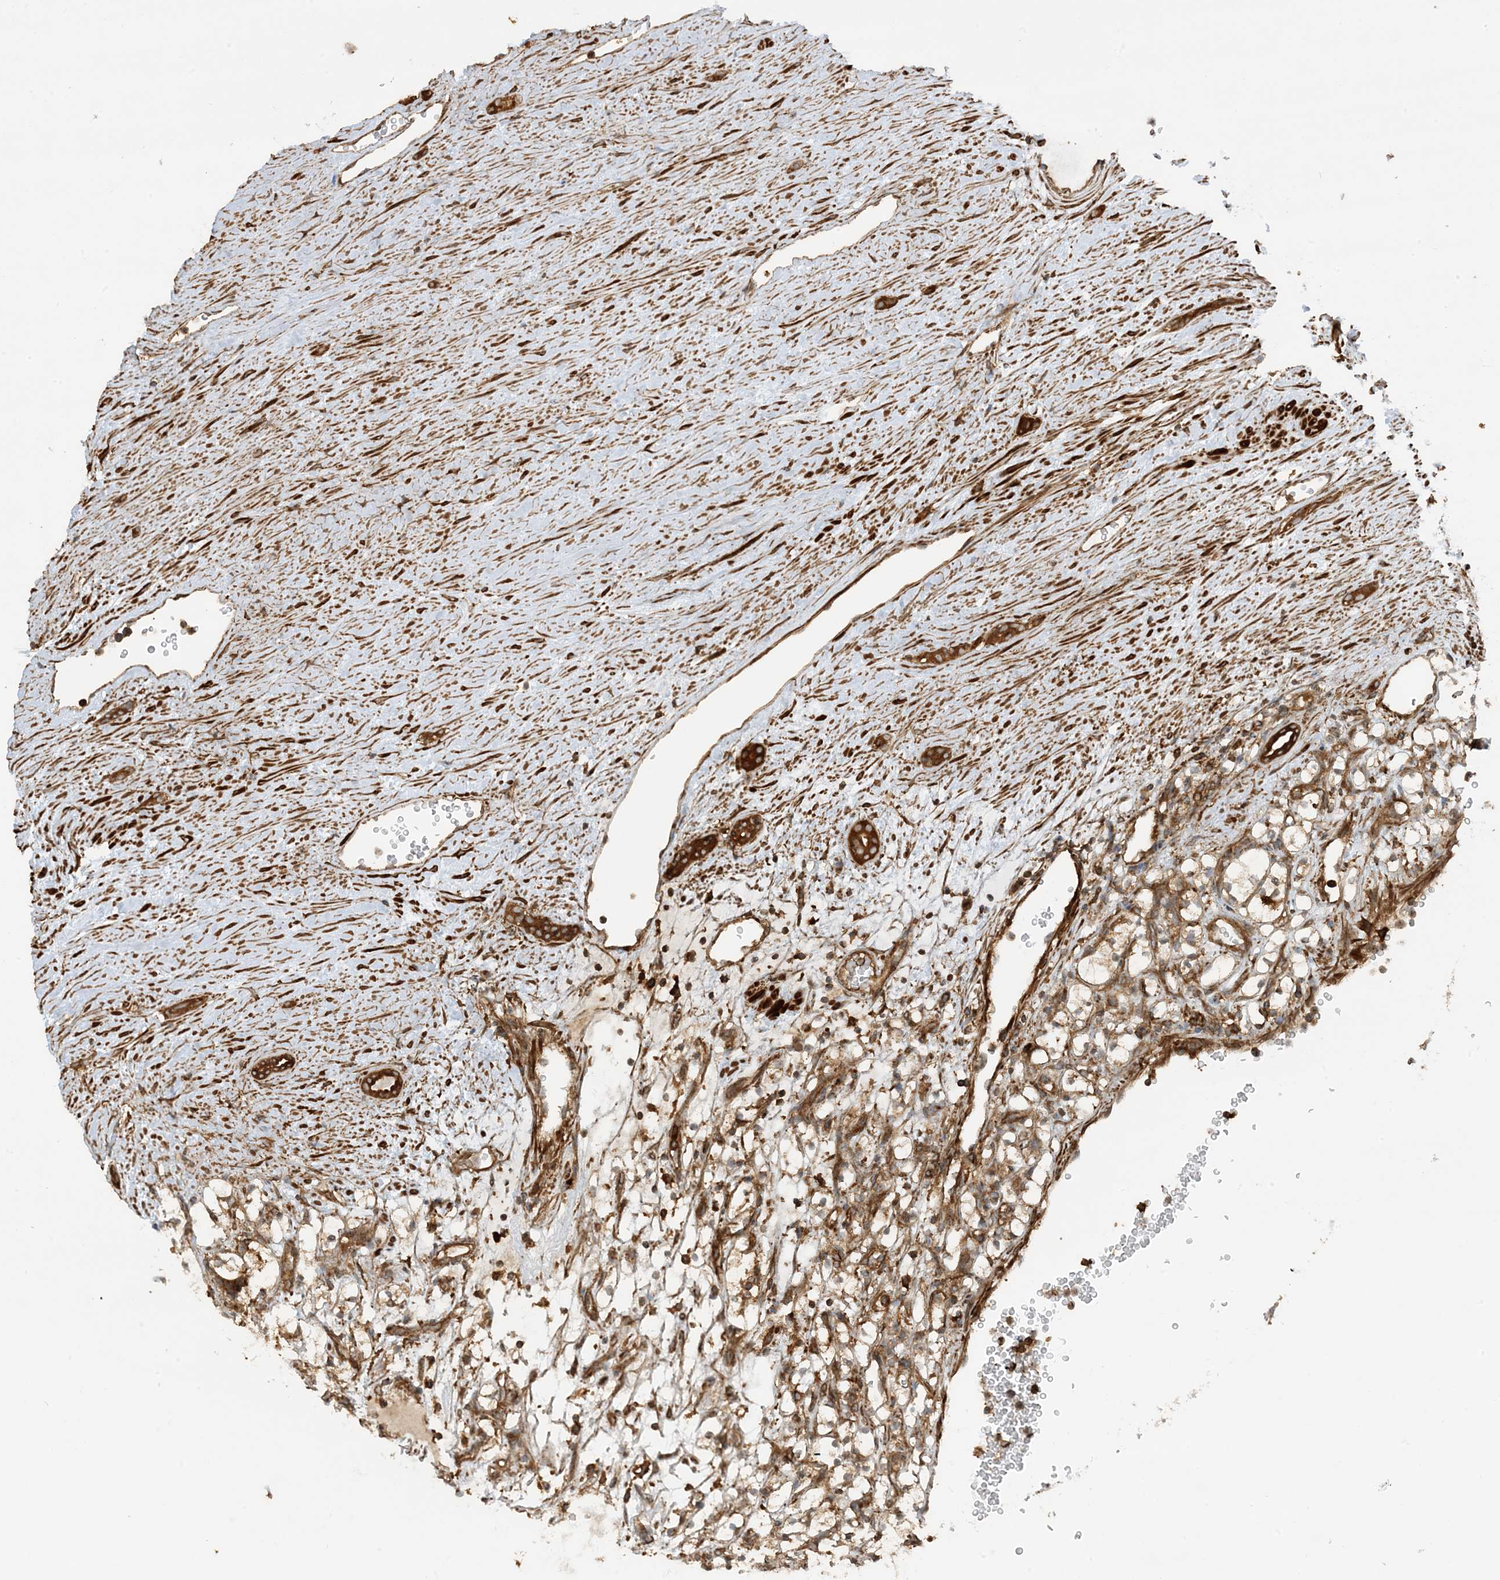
{"staining": {"intensity": "moderate", "quantity": "25%-75%", "location": "cytoplasmic/membranous"}, "tissue": "renal cancer", "cell_type": "Tumor cells", "image_type": "cancer", "snomed": [{"axis": "morphology", "description": "Adenocarcinoma, NOS"}, {"axis": "topography", "description": "Kidney"}], "caption": "Tumor cells exhibit medium levels of moderate cytoplasmic/membranous expression in approximately 25%-75% of cells in human renal cancer (adenocarcinoma).", "gene": "STAM2", "patient": {"sex": "female", "age": 69}}